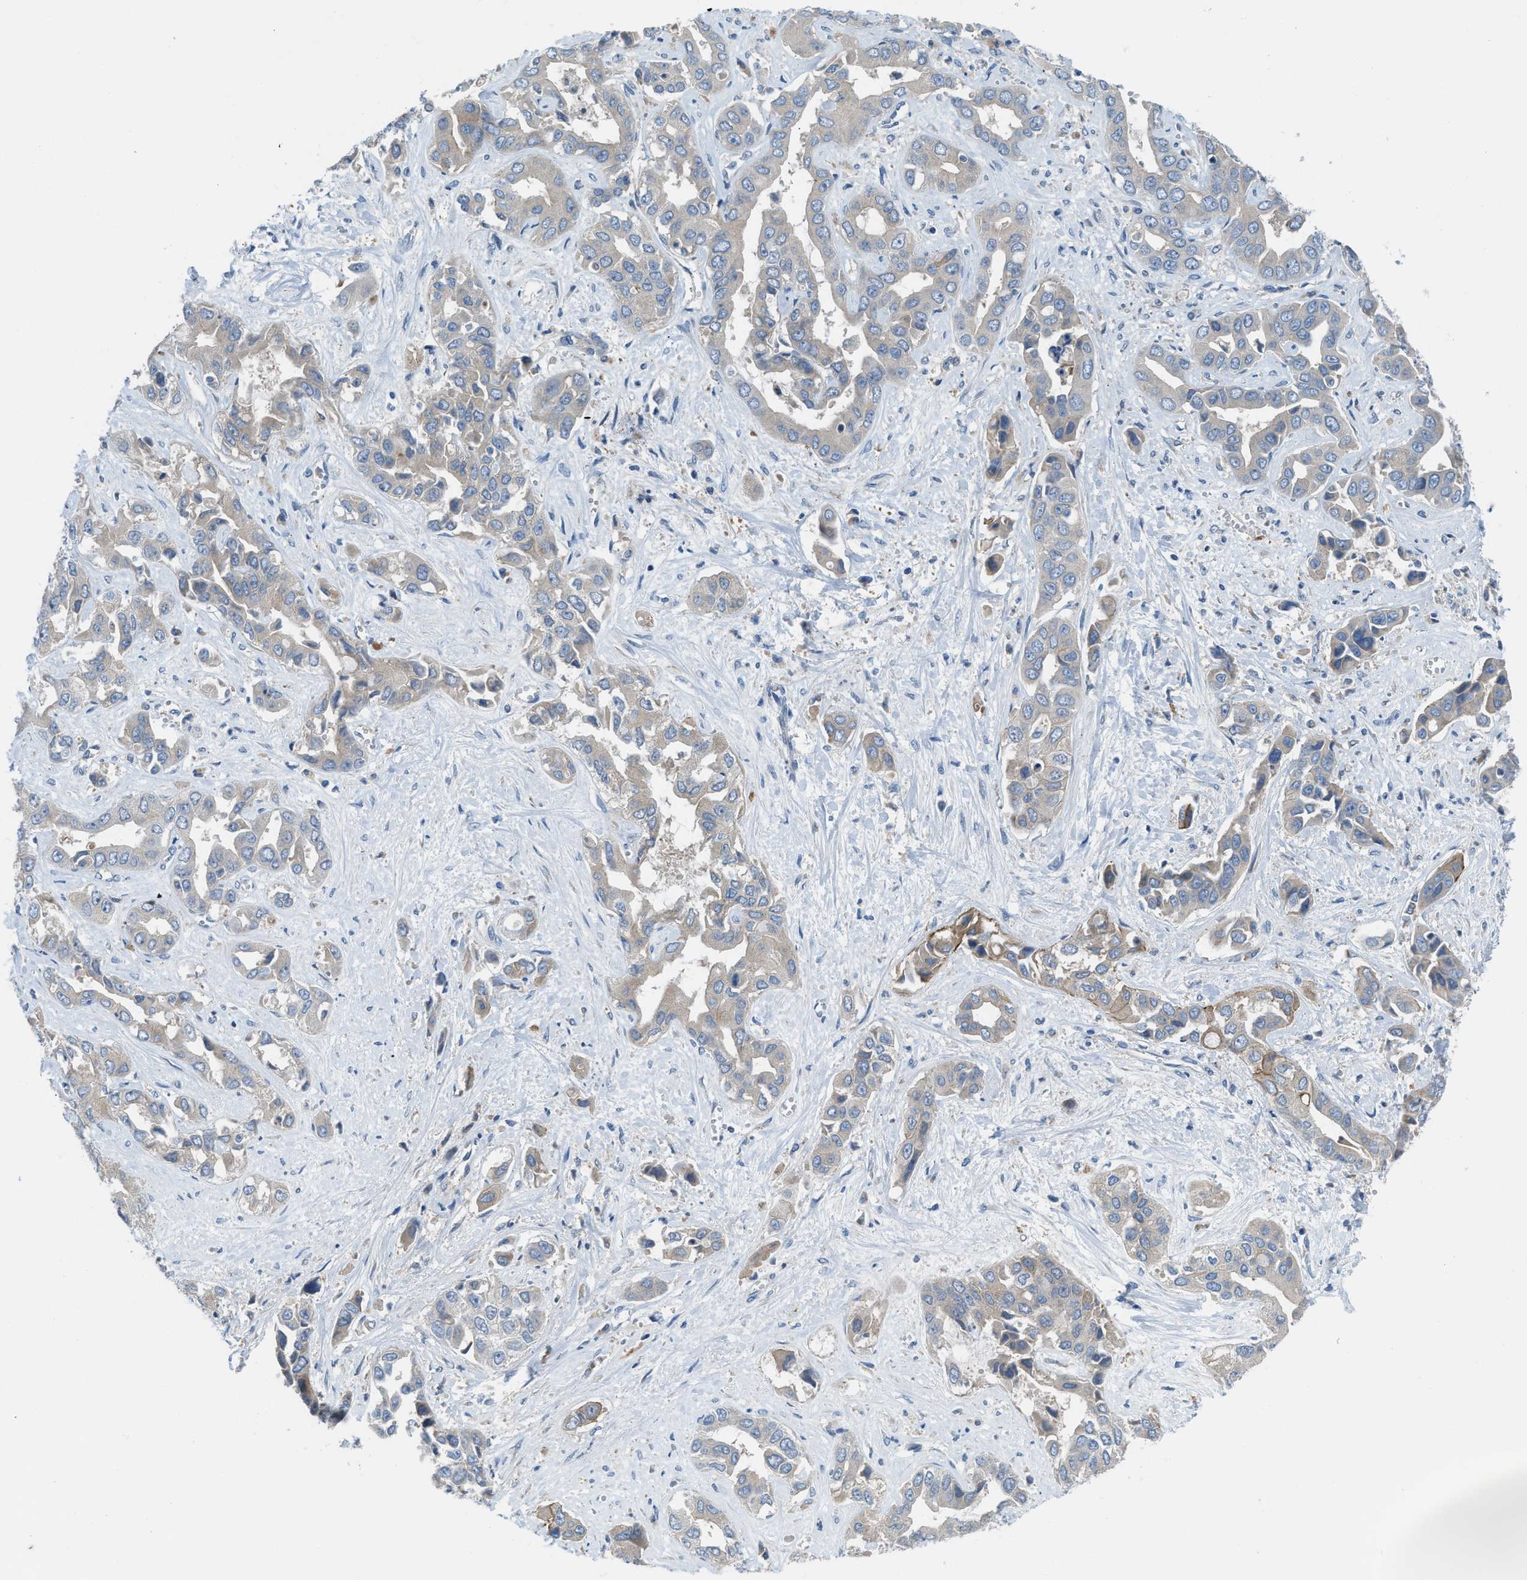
{"staining": {"intensity": "negative", "quantity": "none", "location": "none"}, "tissue": "liver cancer", "cell_type": "Tumor cells", "image_type": "cancer", "snomed": [{"axis": "morphology", "description": "Cholangiocarcinoma"}, {"axis": "topography", "description": "Liver"}], "caption": "Tumor cells show no significant positivity in liver cancer (cholangiocarcinoma).", "gene": "BAZ2B", "patient": {"sex": "female", "age": 52}}